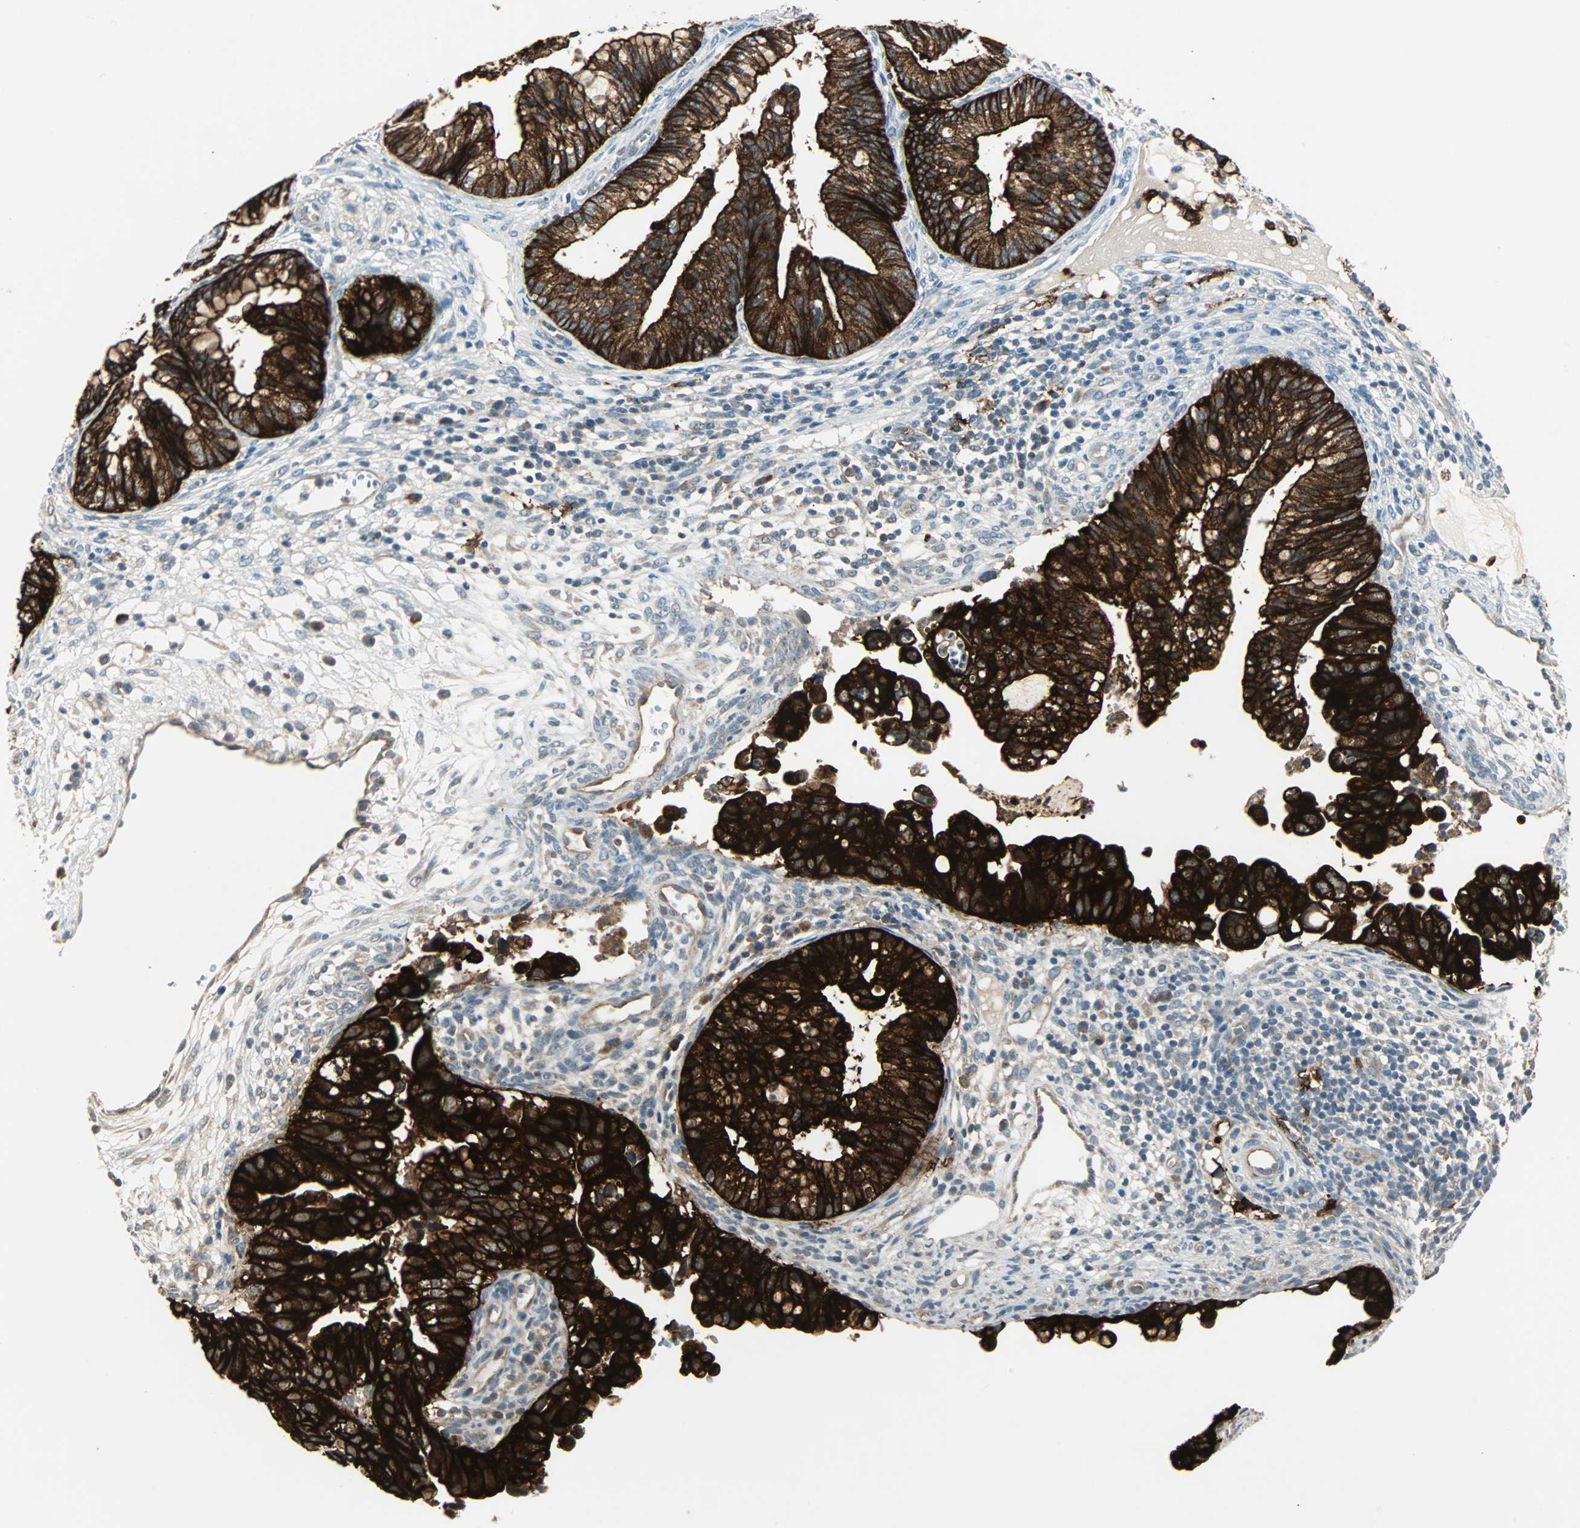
{"staining": {"intensity": "strong", "quantity": ">75%", "location": "cytoplasmic/membranous"}, "tissue": "cervical cancer", "cell_type": "Tumor cells", "image_type": "cancer", "snomed": [{"axis": "morphology", "description": "Adenocarcinoma, NOS"}, {"axis": "topography", "description": "Cervix"}], "caption": "Immunohistochemistry image of human cervical cancer stained for a protein (brown), which shows high levels of strong cytoplasmic/membranous expression in approximately >75% of tumor cells.", "gene": "CMC2", "patient": {"sex": "female", "age": 44}}